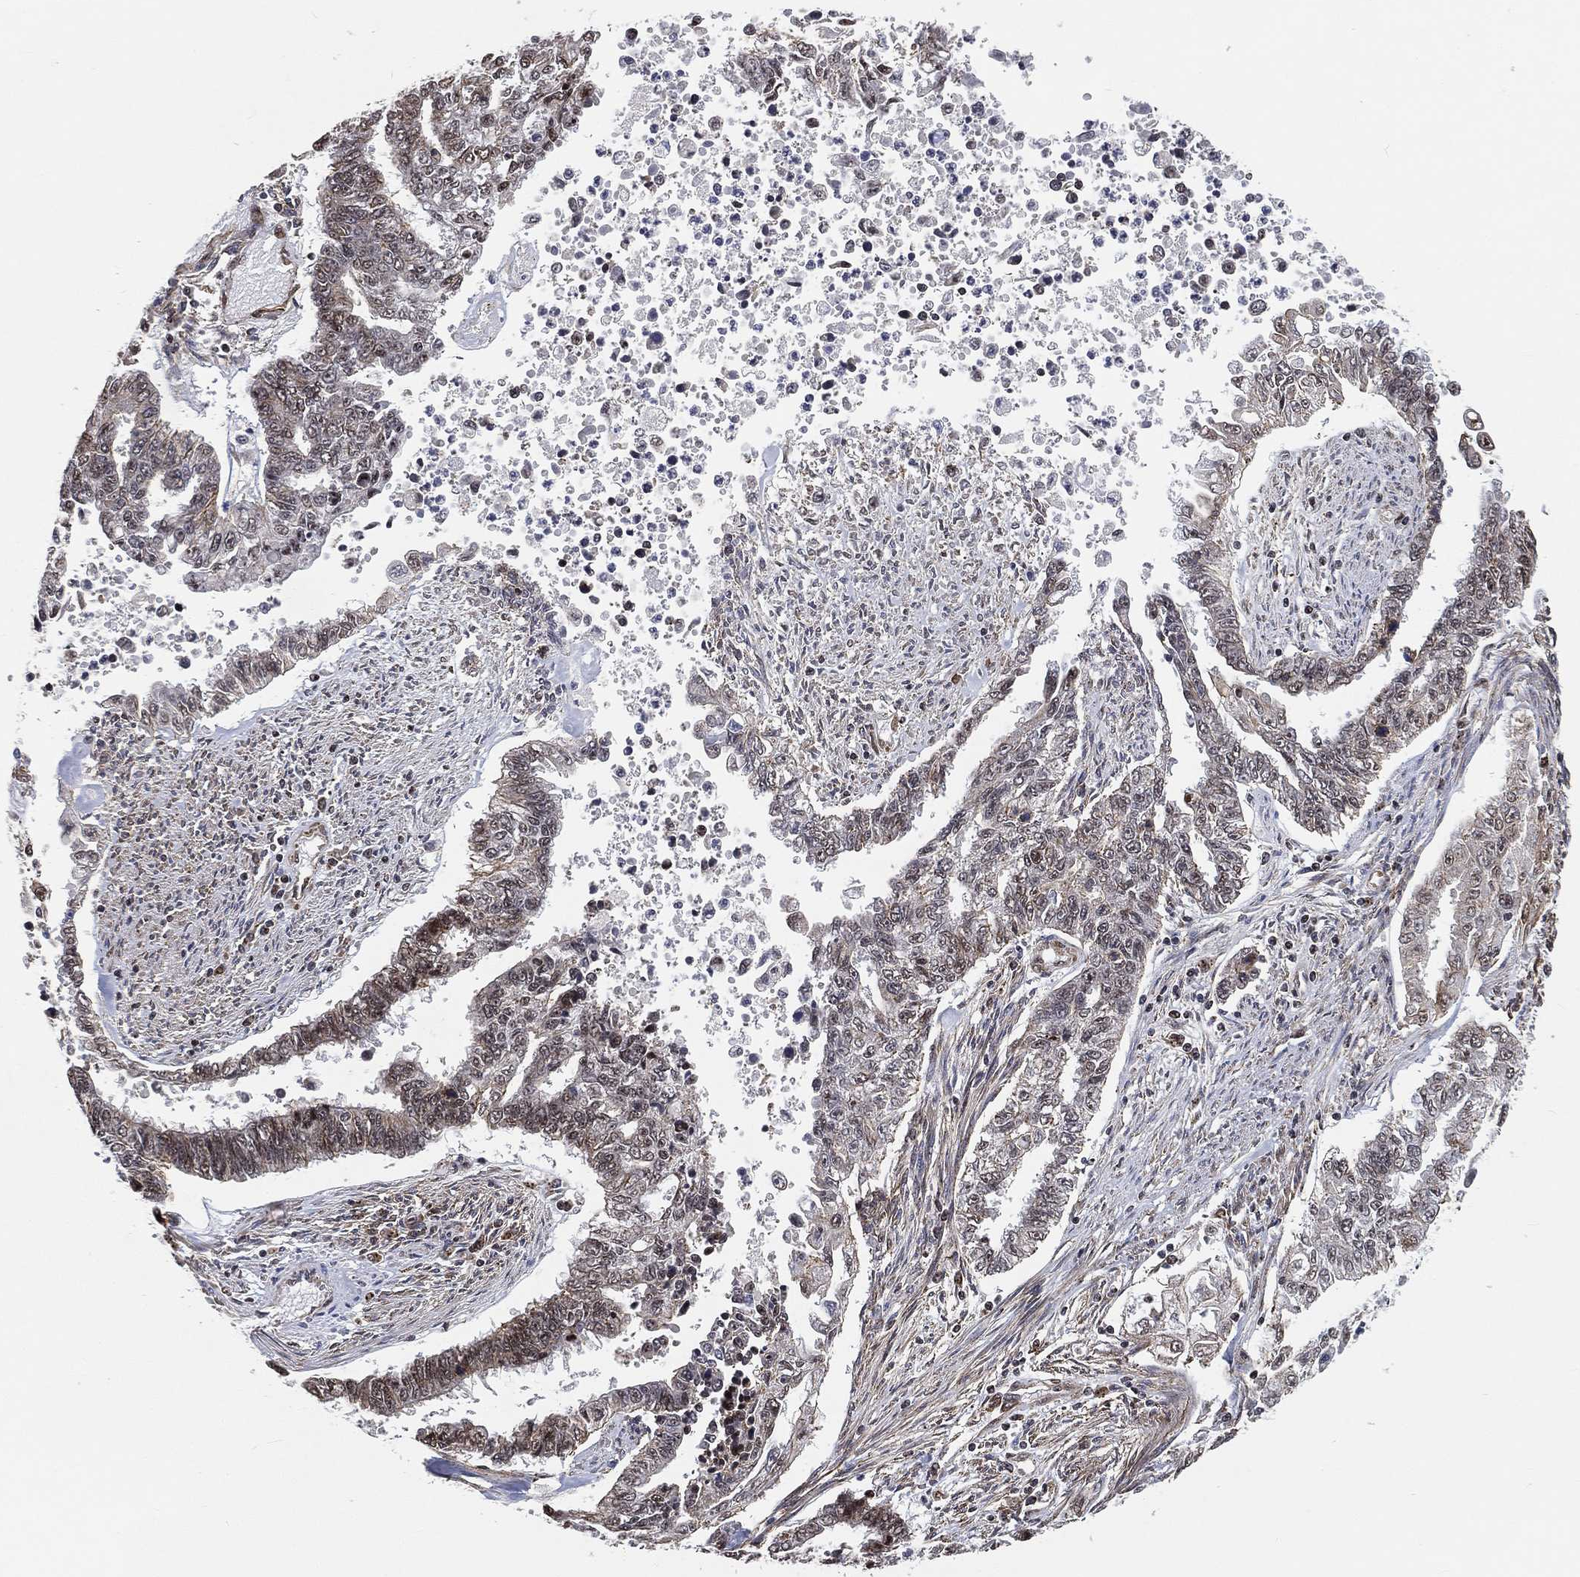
{"staining": {"intensity": "weak", "quantity": "<25%", "location": "cytoplasmic/membranous,nuclear"}, "tissue": "endometrial cancer", "cell_type": "Tumor cells", "image_type": "cancer", "snomed": [{"axis": "morphology", "description": "Adenocarcinoma, NOS"}, {"axis": "topography", "description": "Uterus"}], "caption": "Tumor cells show no significant protein expression in endometrial cancer (adenocarcinoma). (DAB (3,3'-diaminobenzidine) immunohistochemistry (IHC), high magnification).", "gene": "RSRC2", "patient": {"sex": "female", "age": 59}}